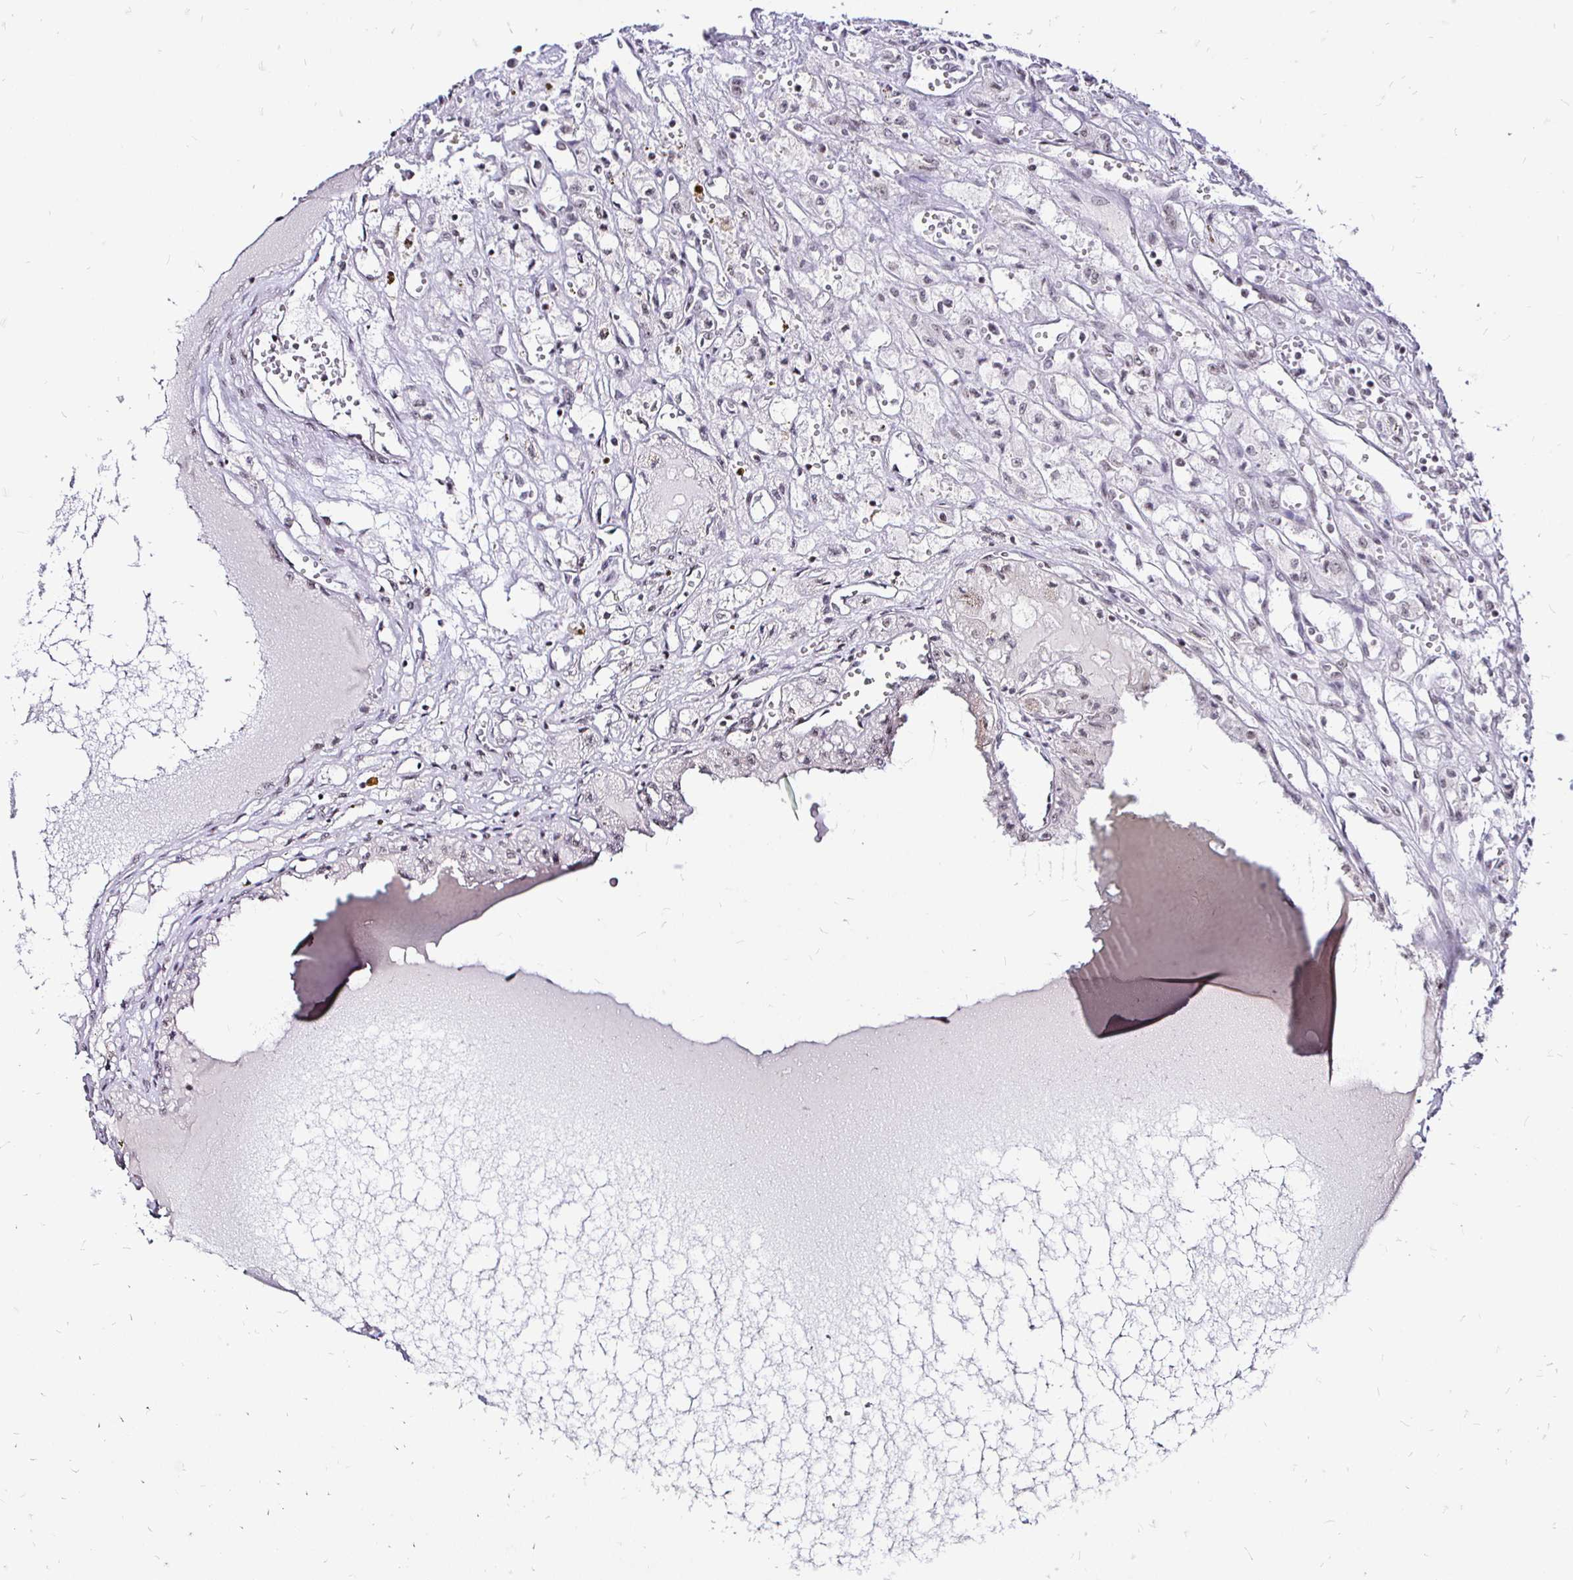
{"staining": {"intensity": "negative", "quantity": "none", "location": "none"}, "tissue": "renal cancer", "cell_type": "Tumor cells", "image_type": "cancer", "snomed": [{"axis": "morphology", "description": "Adenocarcinoma, NOS"}, {"axis": "topography", "description": "Kidney"}], "caption": "This is an immunohistochemistry (IHC) micrograph of human renal adenocarcinoma. There is no expression in tumor cells.", "gene": "SIN3A", "patient": {"sex": "male", "age": 56}}